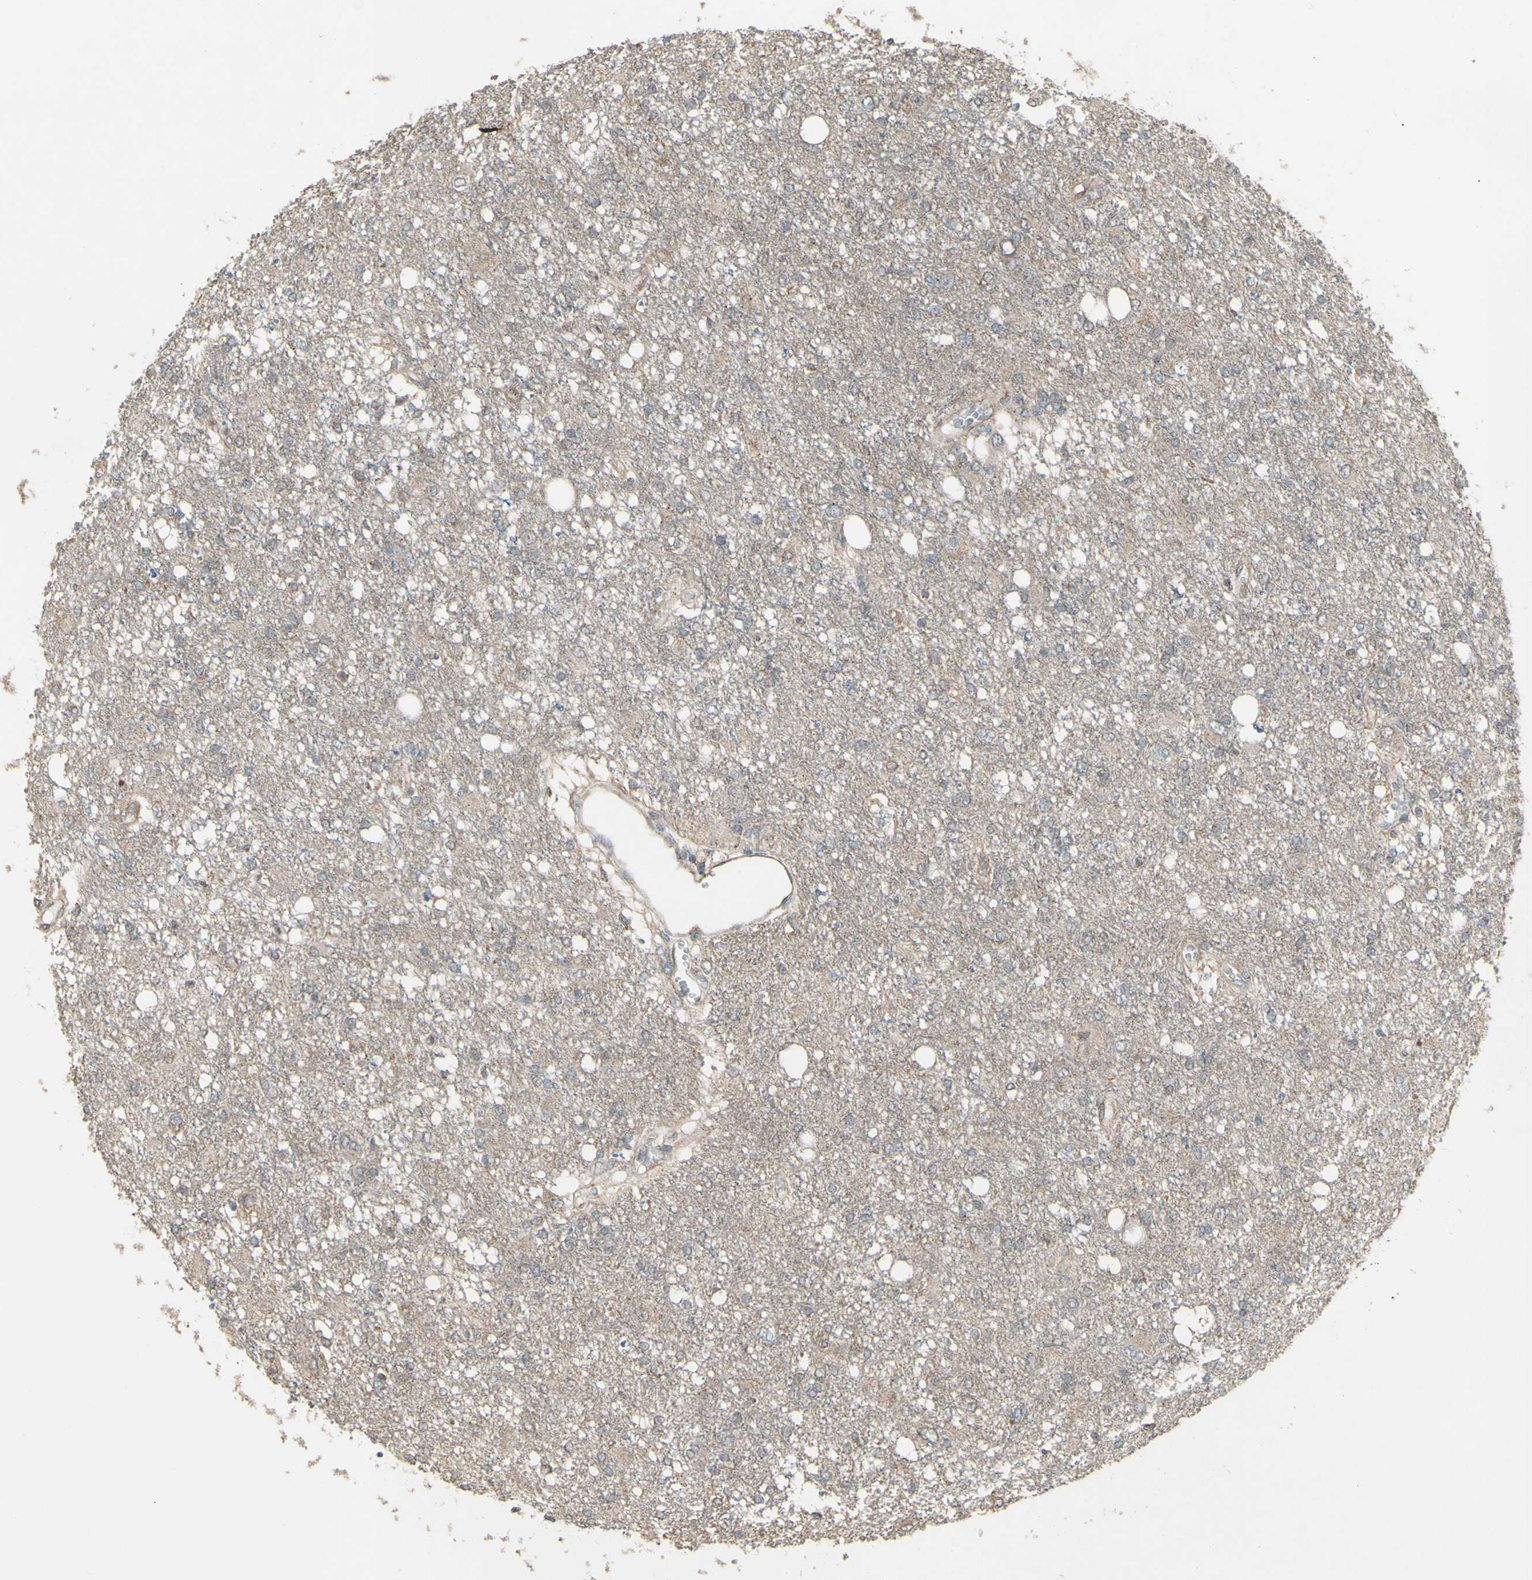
{"staining": {"intensity": "negative", "quantity": "none", "location": "none"}, "tissue": "glioma", "cell_type": "Tumor cells", "image_type": "cancer", "snomed": [{"axis": "morphology", "description": "Glioma, malignant, High grade"}, {"axis": "topography", "description": "Brain"}], "caption": "High power microscopy image of an IHC micrograph of malignant high-grade glioma, revealing no significant expression in tumor cells.", "gene": "FXYD3", "patient": {"sex": "female", "age": 59}}